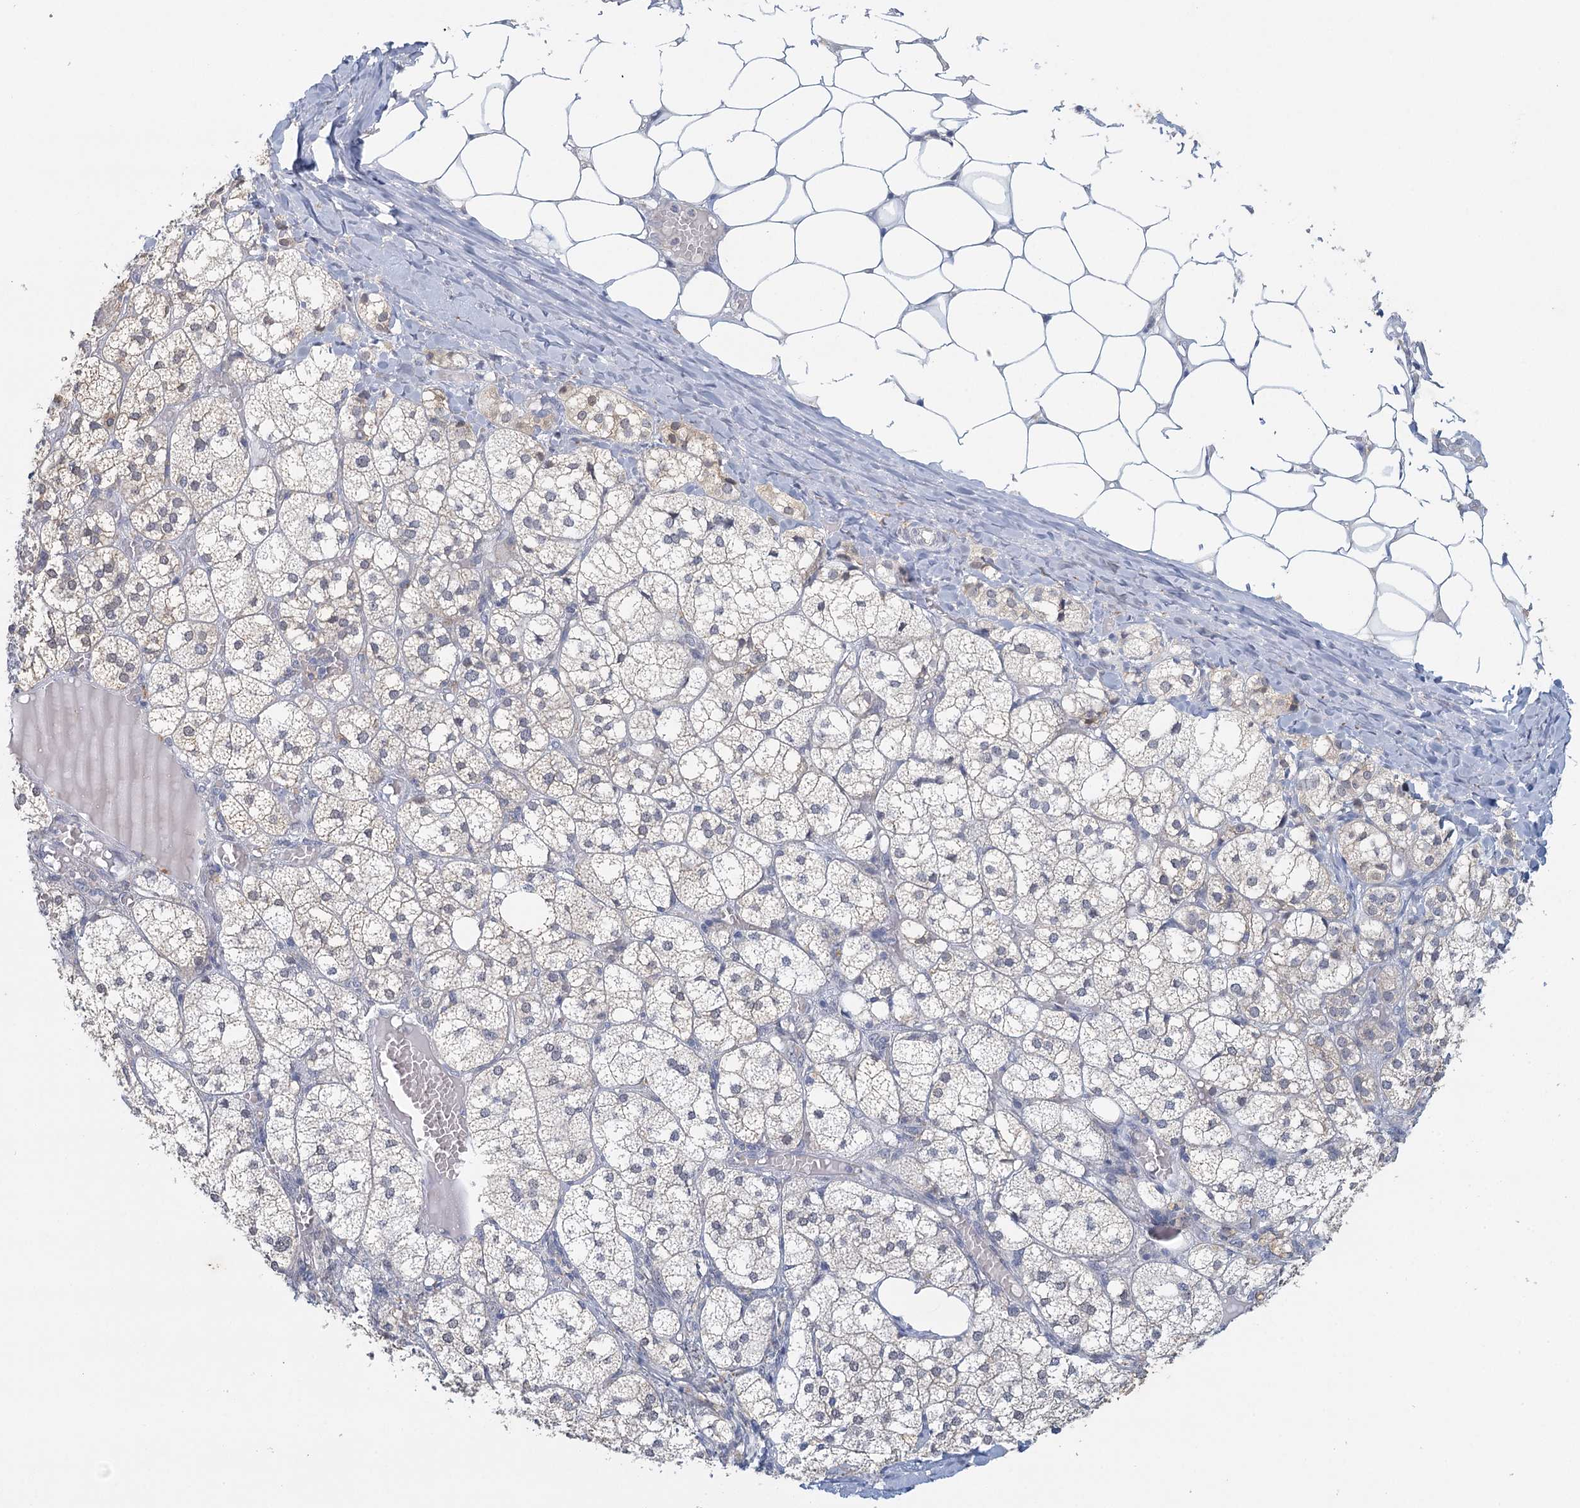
{"staining": {"intensity": "weak", "quantity": "25%-75%", "location": "cytoplasmic/membranous"}, "tissue": "adrenal gland", "cell_type": "Glandular cells", "image_type": "normal", "snomed": [{"axis": "morphology", "description": "Normal tissue, NOS"}, {"axis": "topography", "description": "Adrenal gland"}], "caption": "Immunohistochemical staining of normal adrenal gland shows low levels of weak cytoplasmic/membranous staining in about 25%-75% of glandular cells. (brown staining indicates protein expression, while blue staining denotes nuclei).", "gene": "MYO7B", "patient": {"sex": "female", "age": 61}}